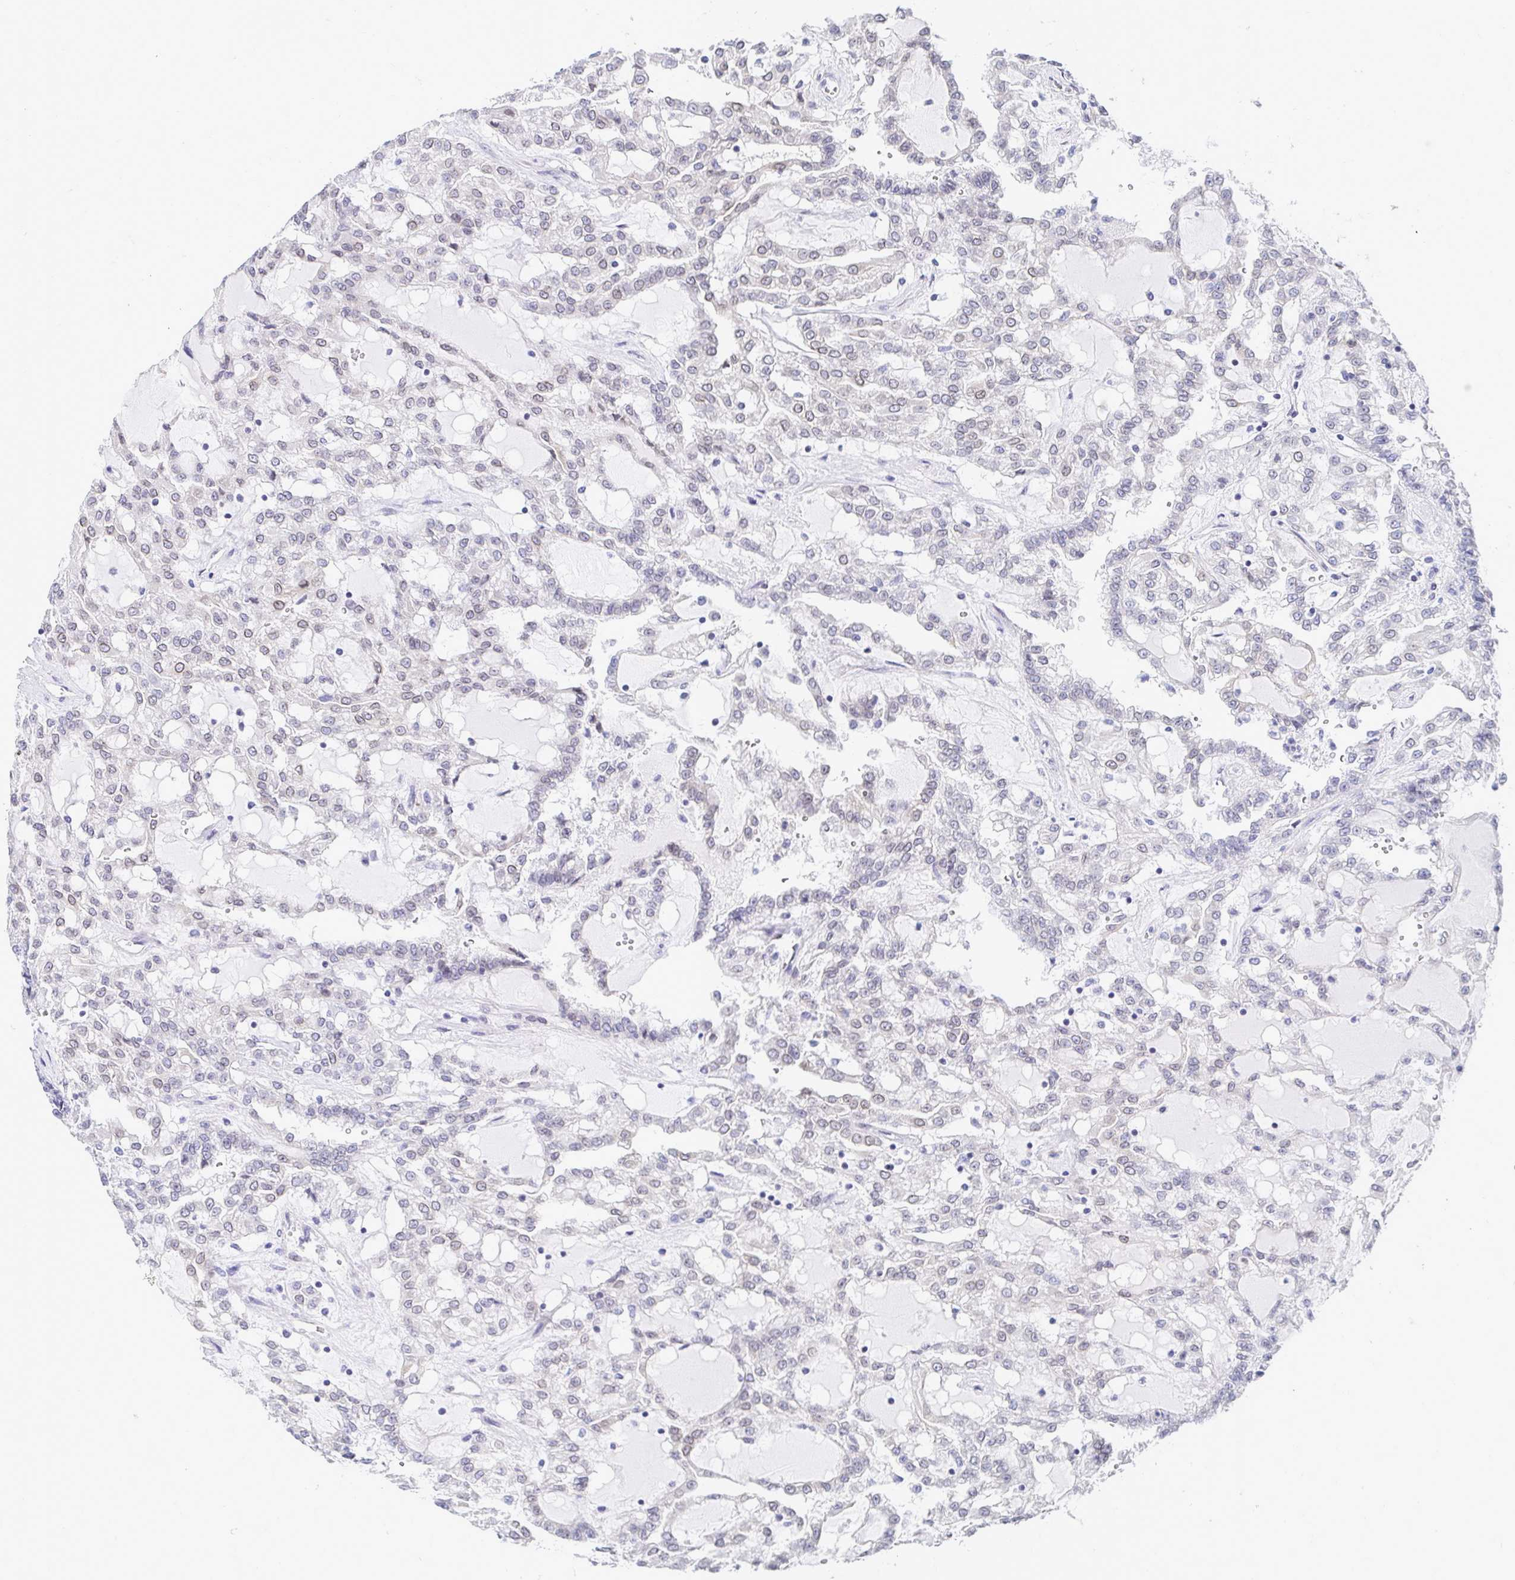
{"staining": {"intensity": "negative", "quantity": "none", "location": "none"}, "tissue": "renal cancer", "cell_type": "Tumor cells", "image_type": "cancer", "snomed": [{"axis": "morphology", "description": "Adenocarcinoma, NOS"}, {"axis": "topography", "description": "Kidney"}], "caption": "The micrograph reveals no staining of tumor cells in adenocarcinoma (renal). (DAB immunohistochemistry (IHC) with hematoxylin counter stain).", "gene": "AKAP14", "patient": {"sex": "male", "age": 63}}